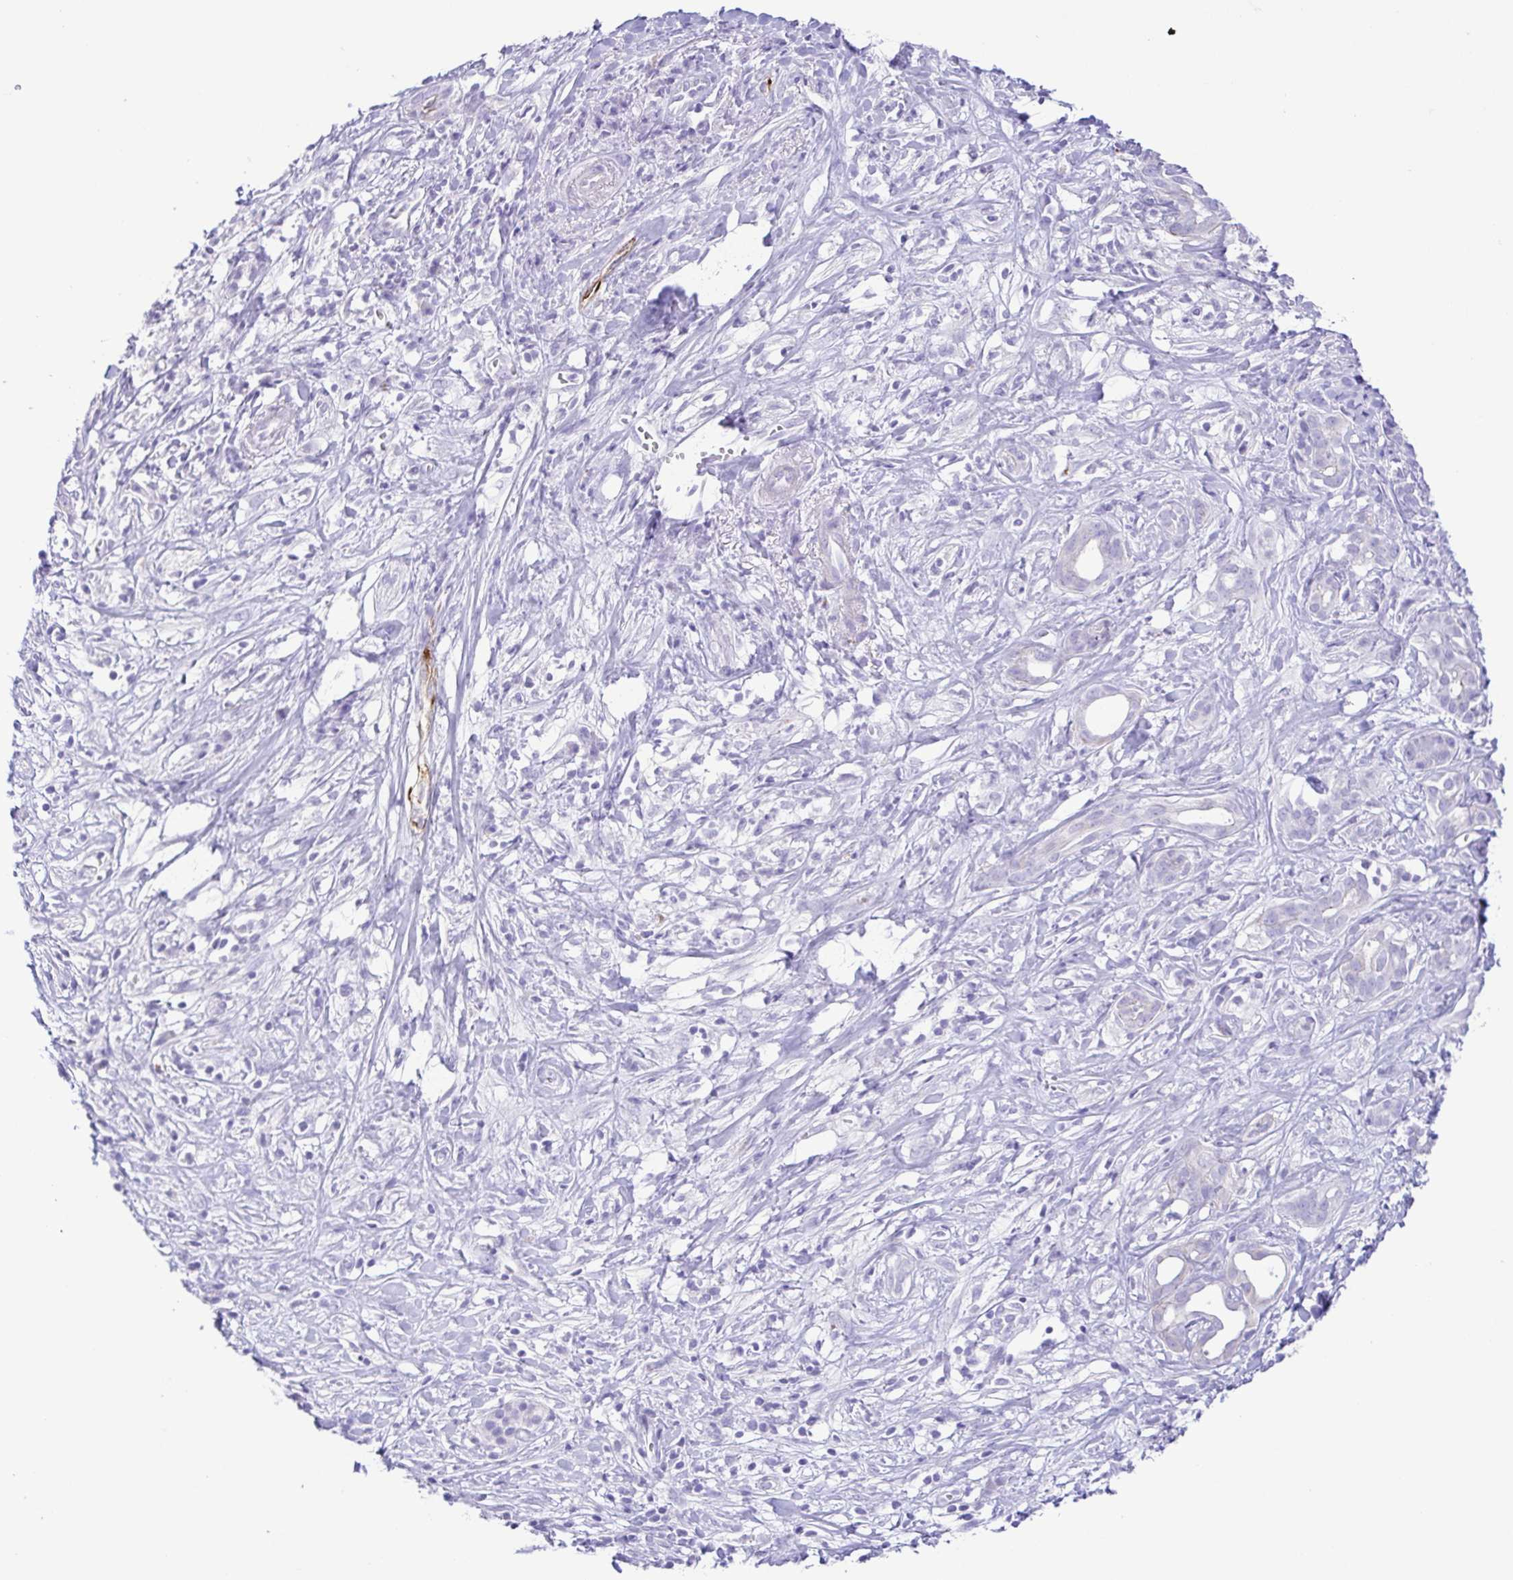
{"staining": {"intensity": "negative", "quantity": "none", "location": "none"}, "tissue": "pancreatic cancer", "cell_type": "Tumor cells", "image_type": "cancer", "snomed": [{"axis": "morphology", "description": "Adenocarcinoma, NOS"}, {"axis": "topography", "description": "Pancreas"}], "caption": "The immunohistochemistry (IHC) histopathology image has no significant expression in tumor cells of pancreatic cancer tissue.", "gene": "GPR182", "patient": {"sex": "male", "age": 61}}